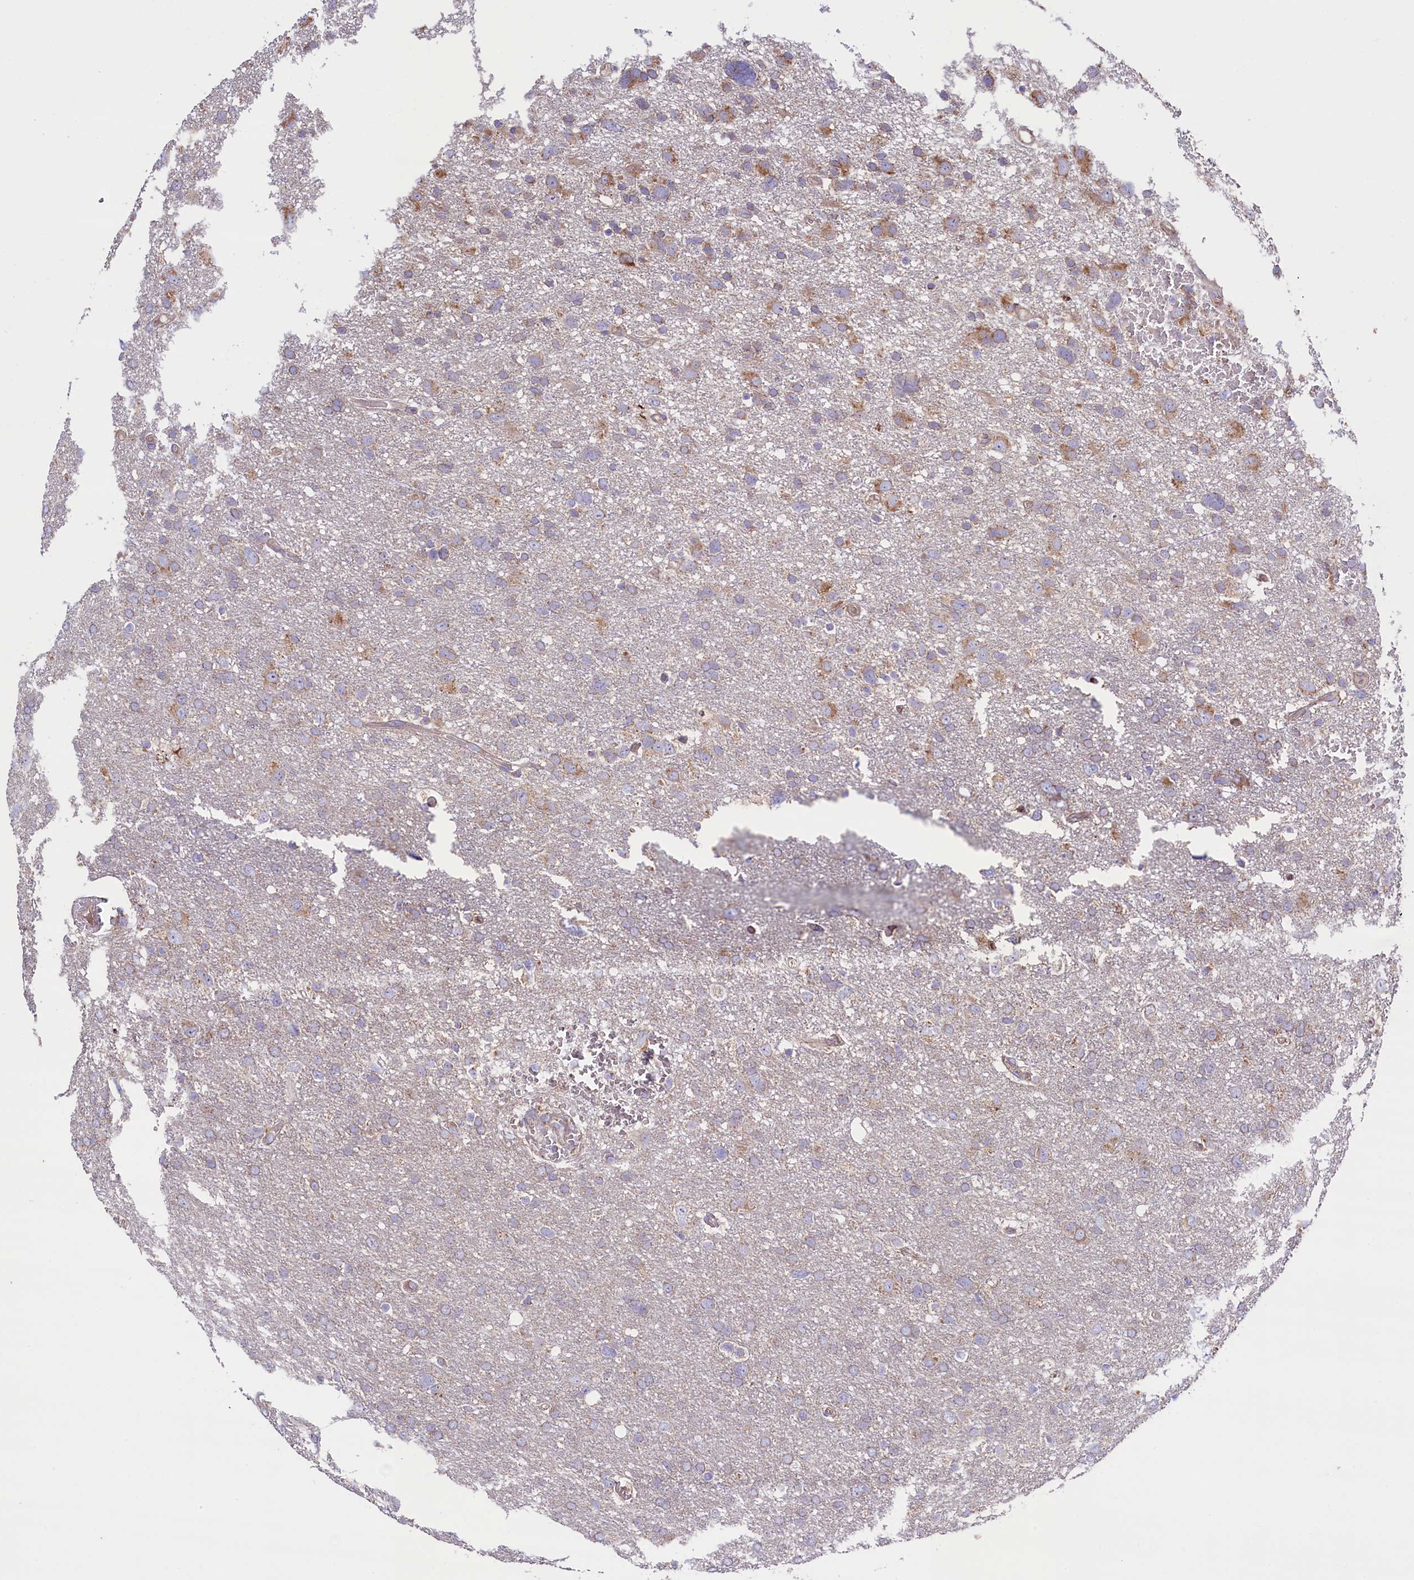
{"staining": {"intensity": "moderate", "quantity": "<25%", "location": "cytoplasmic/membranous"}, "tissue": "glioma", "cell_type": "Tumor cells", "image_type": "cancer", "snomed": [{"axis": "morphology", "description": "Glioma, malignant, High grade"}, {"axis": "topography", "description": "Brain"}], "caption": "High-power microscopy captured an IHC histopathology image of high-grade glioma (malignant), revealing moderate cytoplasmic/membranous staining in about <25% of tumor cells.", "gene": "ZSWIM1", "patient": {"sex": "male", "age": 61}}